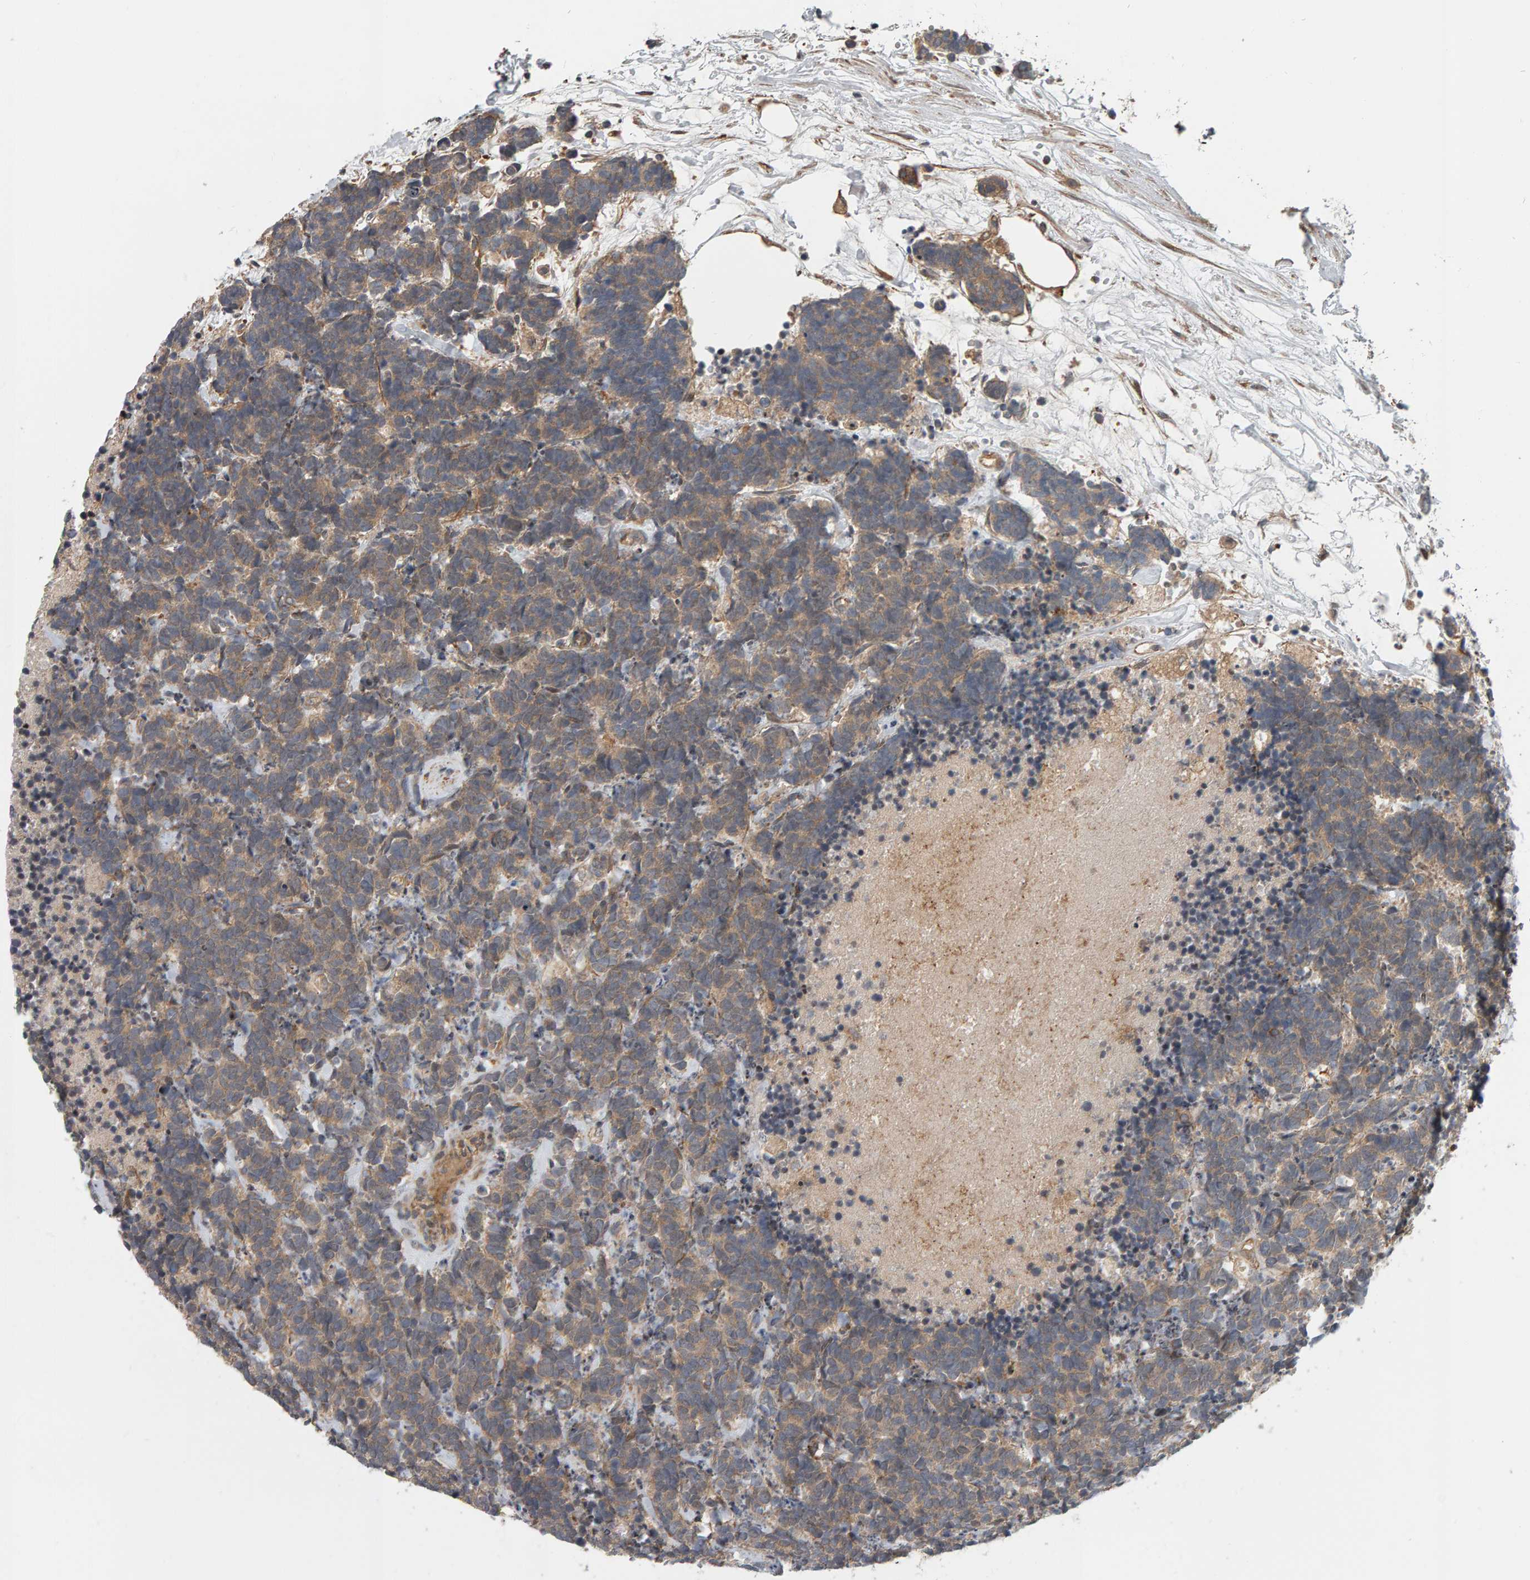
{"staining": {"intensity": "weak", "quantity": ">75%", "location": "cytoplasmic/membranous"}, "tissue": "carcinoid", "cell_type": "Tumor cells", "image_type": "cancer", "snomed": [{"axis": "morphology", "description": "Carcinoma, NOS"}, {"axis": "morphology", "description": "Carcinoid, malignant, NOS"}, {"axis": "topography", "description": "Urinary bladder"}], "caption": "Human carcinoid stained for a protein (brown) demonstrates weak cytoplasmic/membranous positive expression in approximately >75% of tumor cells.", "gene": "C9orf72", "patient": {"sex": "male", "age": 57}}